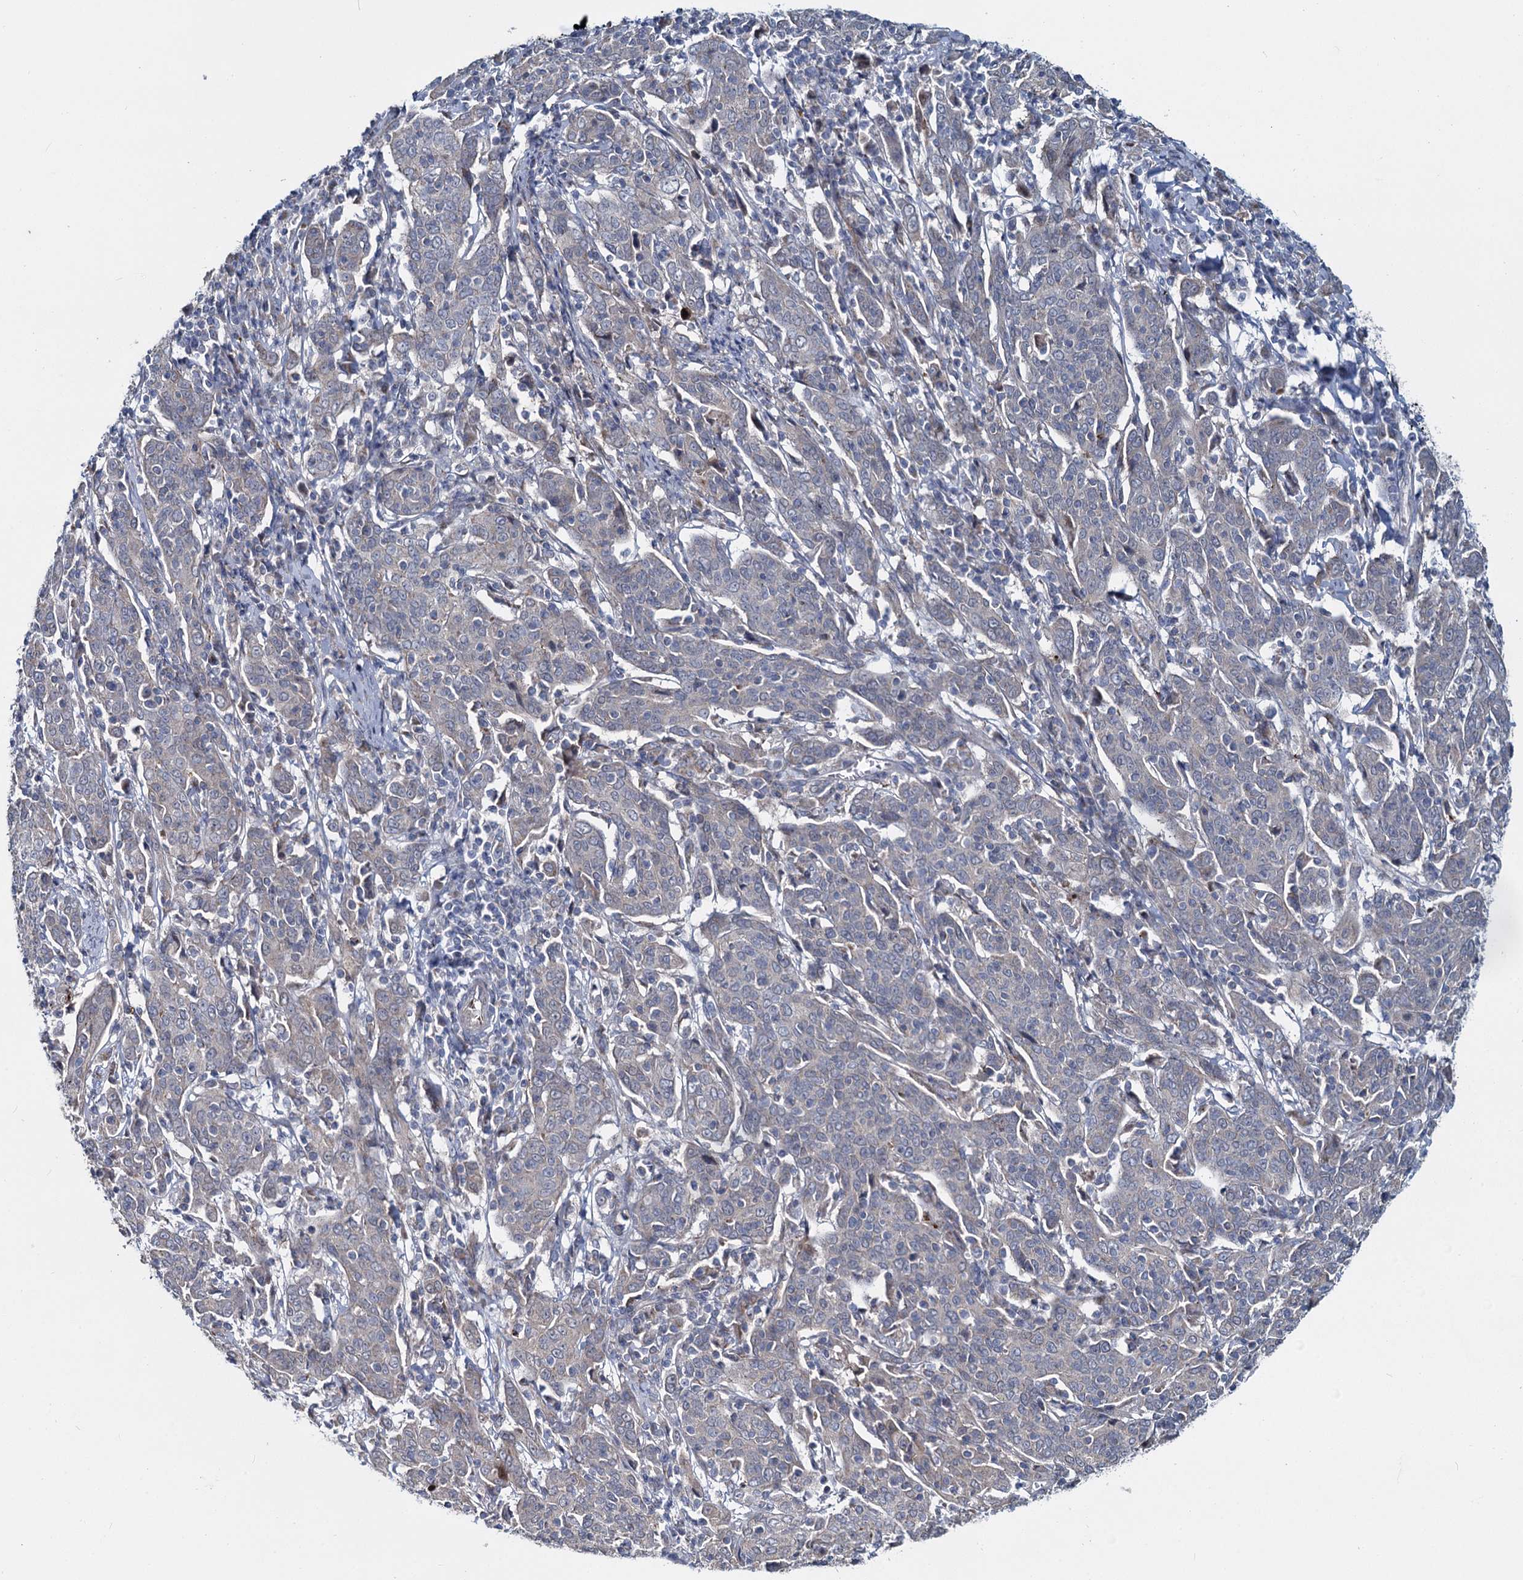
{"staining": {"intensity": "negative", "quantity": "none", "location": "none"}, "tissue": "cervical cancer", "cell_type": "Tumor cells", "image_type": "cancer", "snomed": [{"axis": "morphology", "description": "Squamous cell carcinoma, NOS"}, {"axis": "topography", "description": "Cervix"}], "caption": "The immunohistochemistry (IHC) histopathology image has no significant expression in tumor cells of cervical cancer tissue.", "gene": "DCUN1D2", "patient": {"sex": "female", "age": 67}}